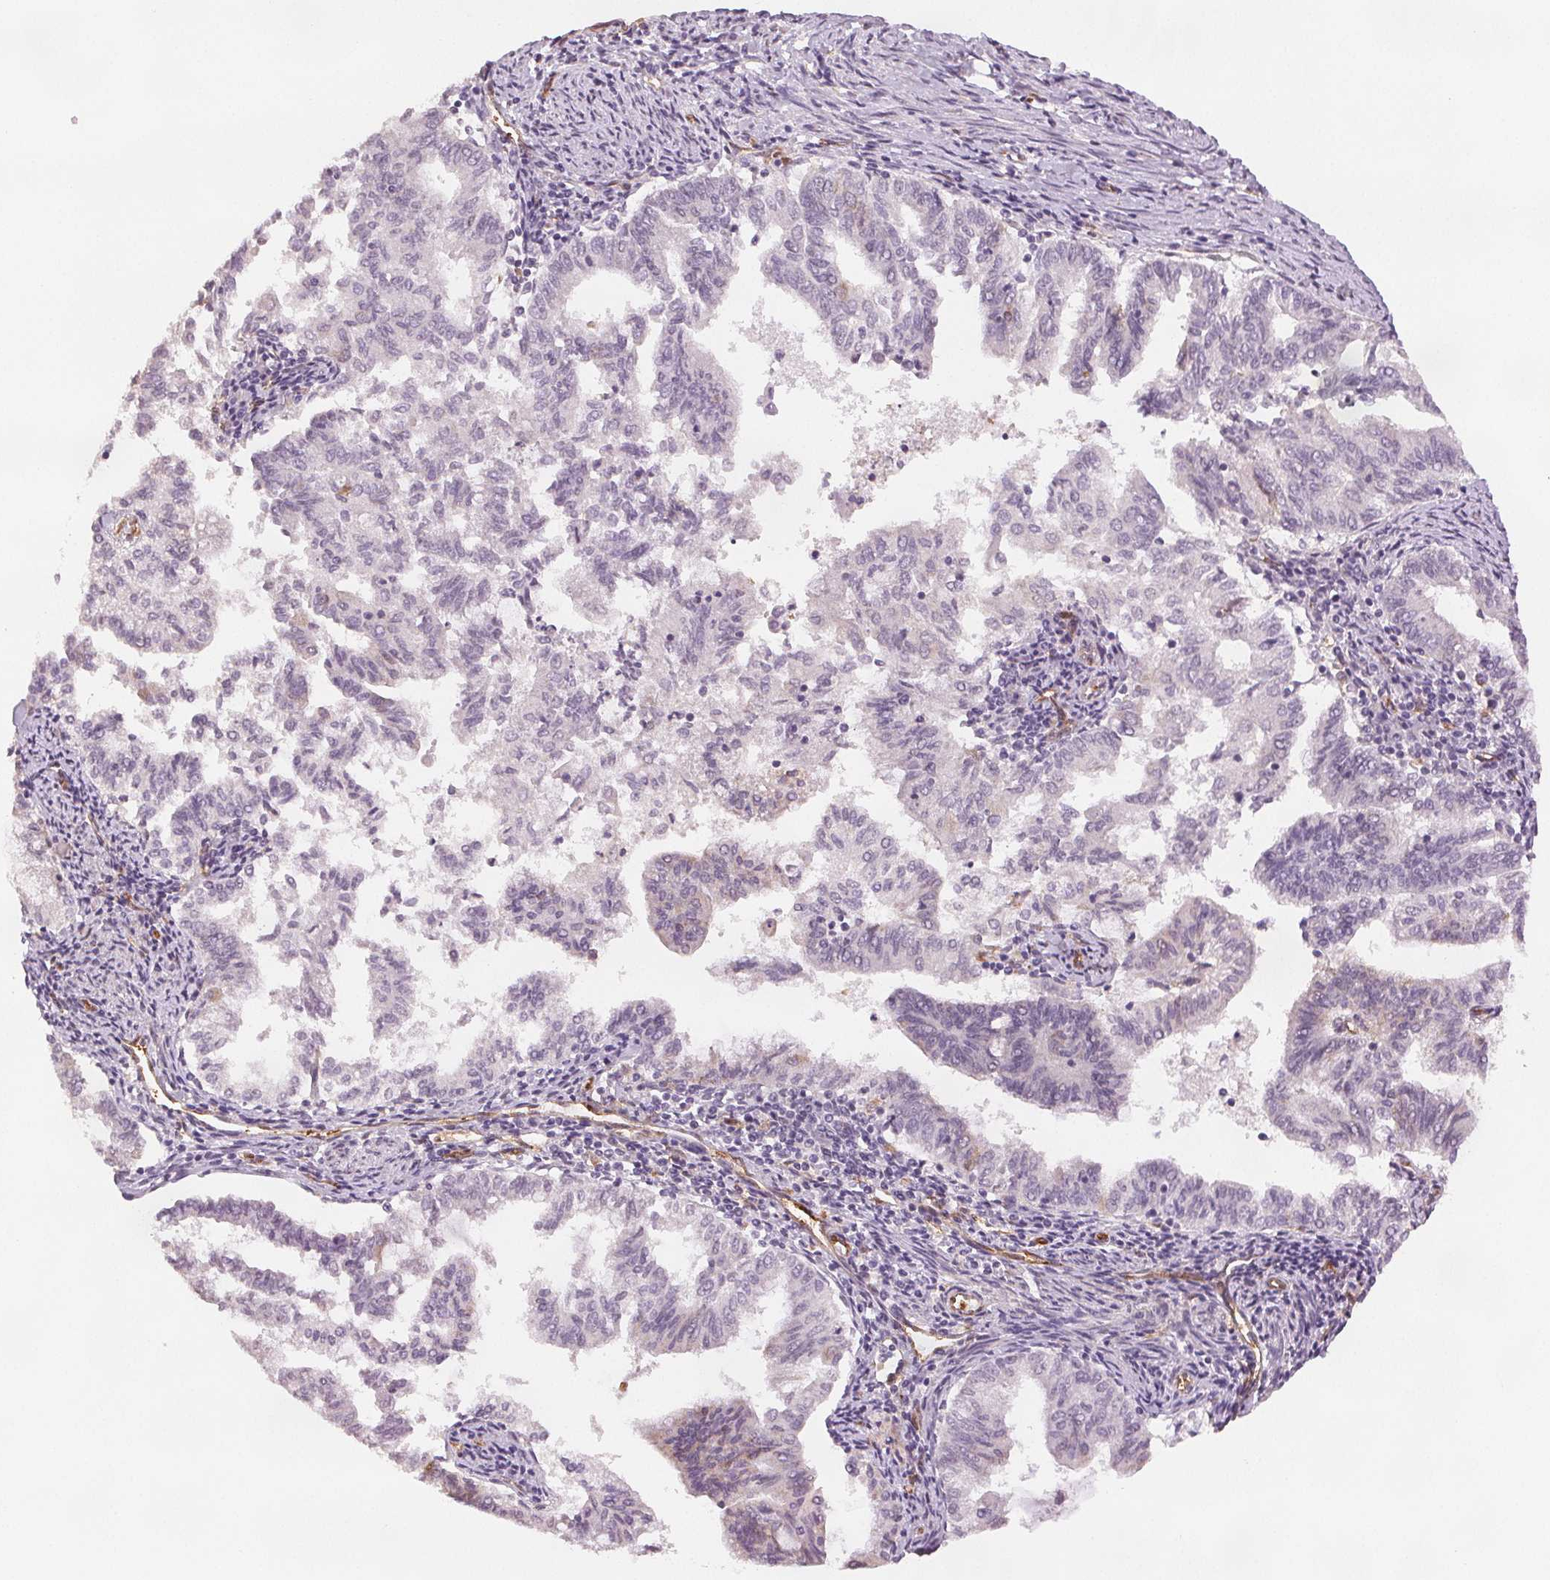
{"staining": {"intensity": "negative", "quantity": "none", "location": "none"}, "tissue": "endometrial cancer", "cell_type": "Tumor cells", "image_type": "cancer", "snomed": [{"axis": "morphology", "description": "Adenocarcinoma, NOS"}, {"axis": "topography", "description": "Endometrium"}], "caption": "Protein analysis of adenocarcinoma (endometrial) shows no significant expression in tumor cells.", "gene": "DIAPH2", "patient": {"sex": "female", "age": 79}}